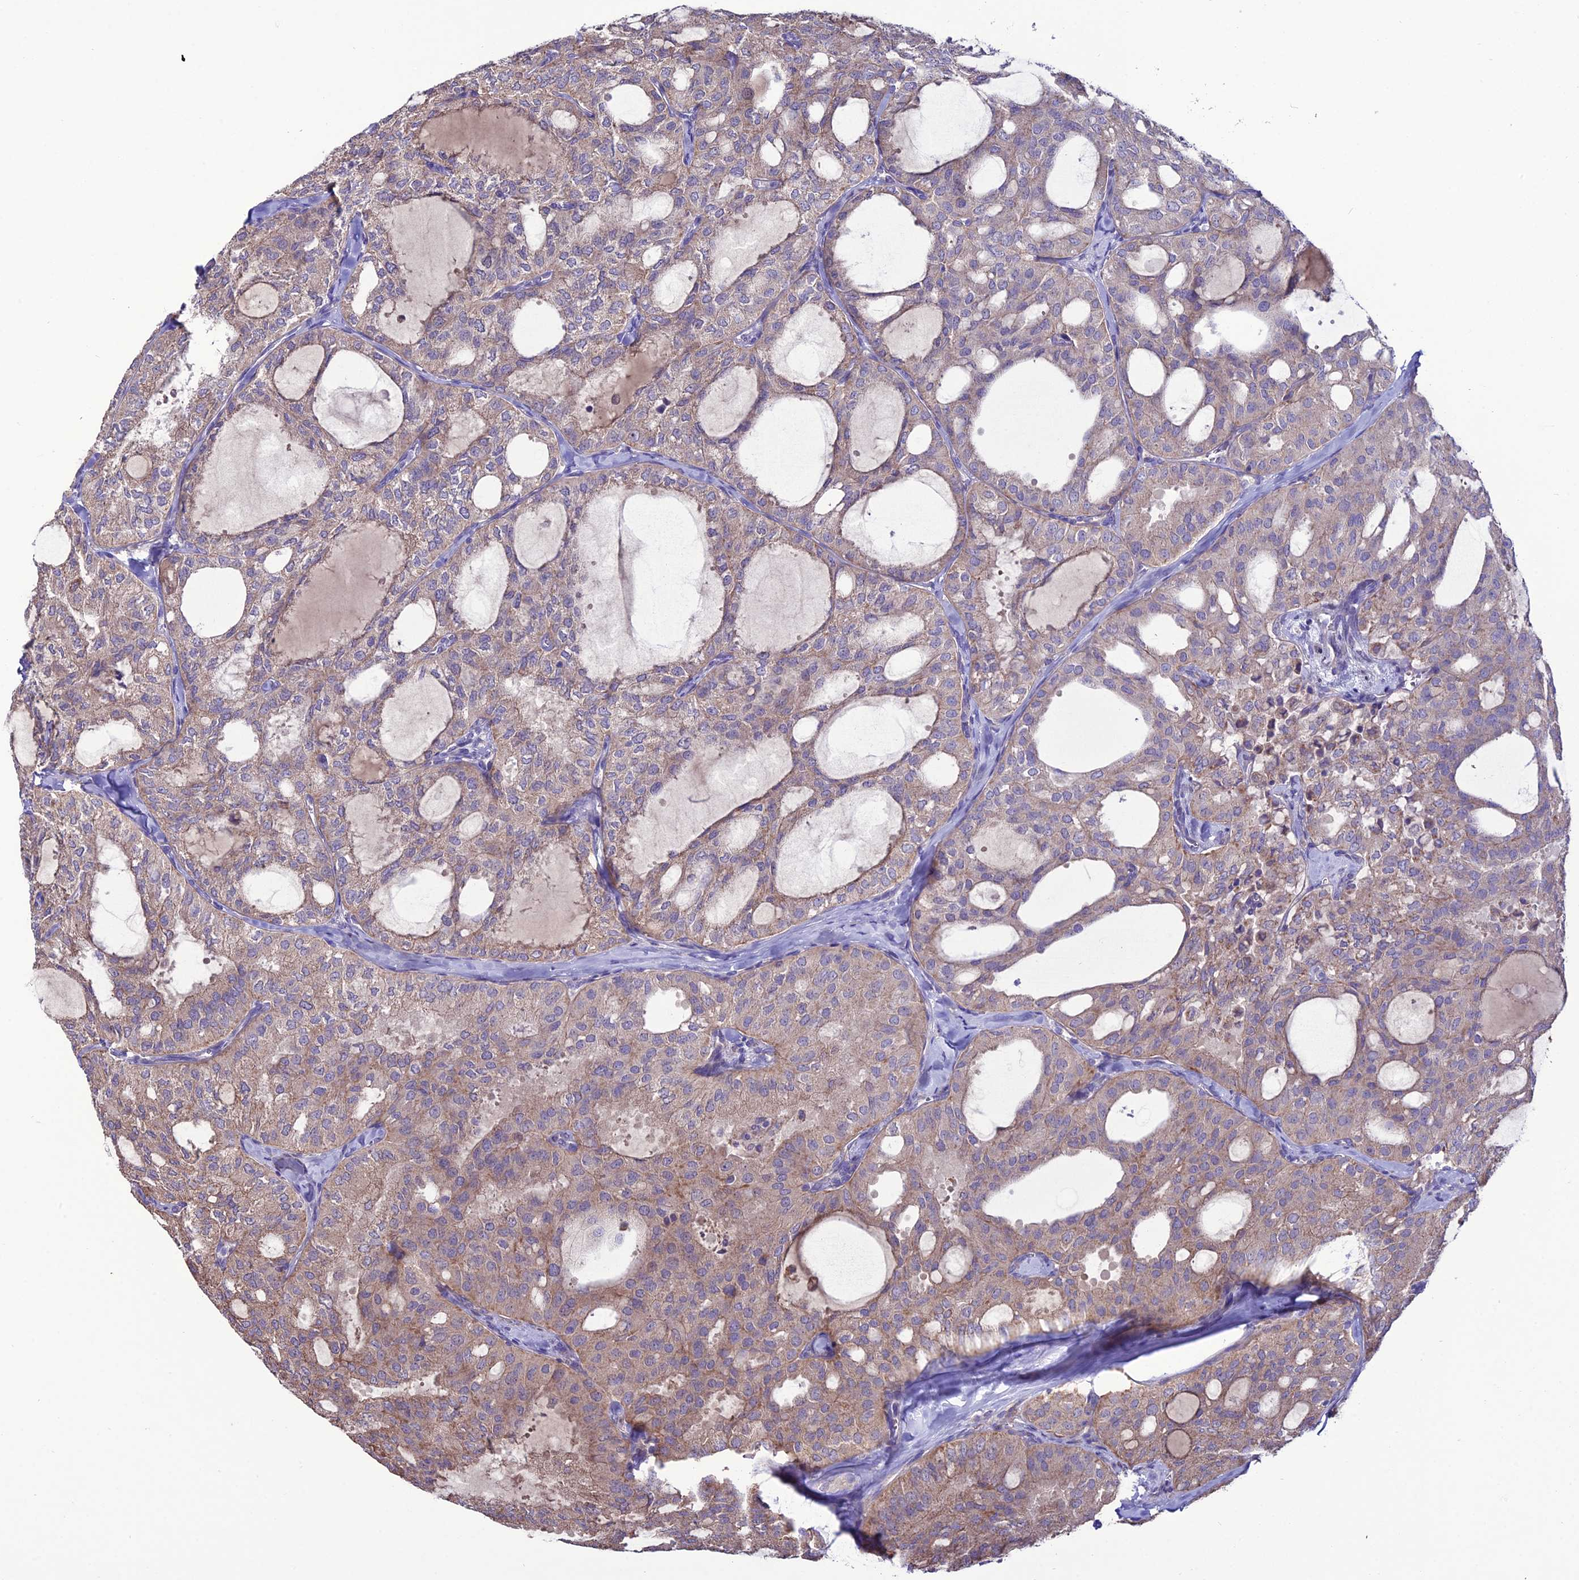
{"staining": {"intensity": "weak", "quantity": "25%-75%", "location": "cytoplasmic/membranous"}, "tissue": "thyroid cancer", "cell_type": "Tumor cells", "image_type": "cancer", "snomed": [{"axis": "morphology", "description": "Follicular adenoma carcinoma, NOS"}, {"axis": "topography", "description": "Thyroid gland"}], "caption": "A brown stain shows weak cytoplasmic/membranous expression of a protein in thyroid cancer (follicular adenoma carcinoma) tumor cells. The staining was performed using DAB to visualize the protein expression in brown, while the nuclei were stained in blue with hematoxylin (Magnification: 20x).", "gene": "HOGA1", "patient": {"sex": "male", "age": 75}}